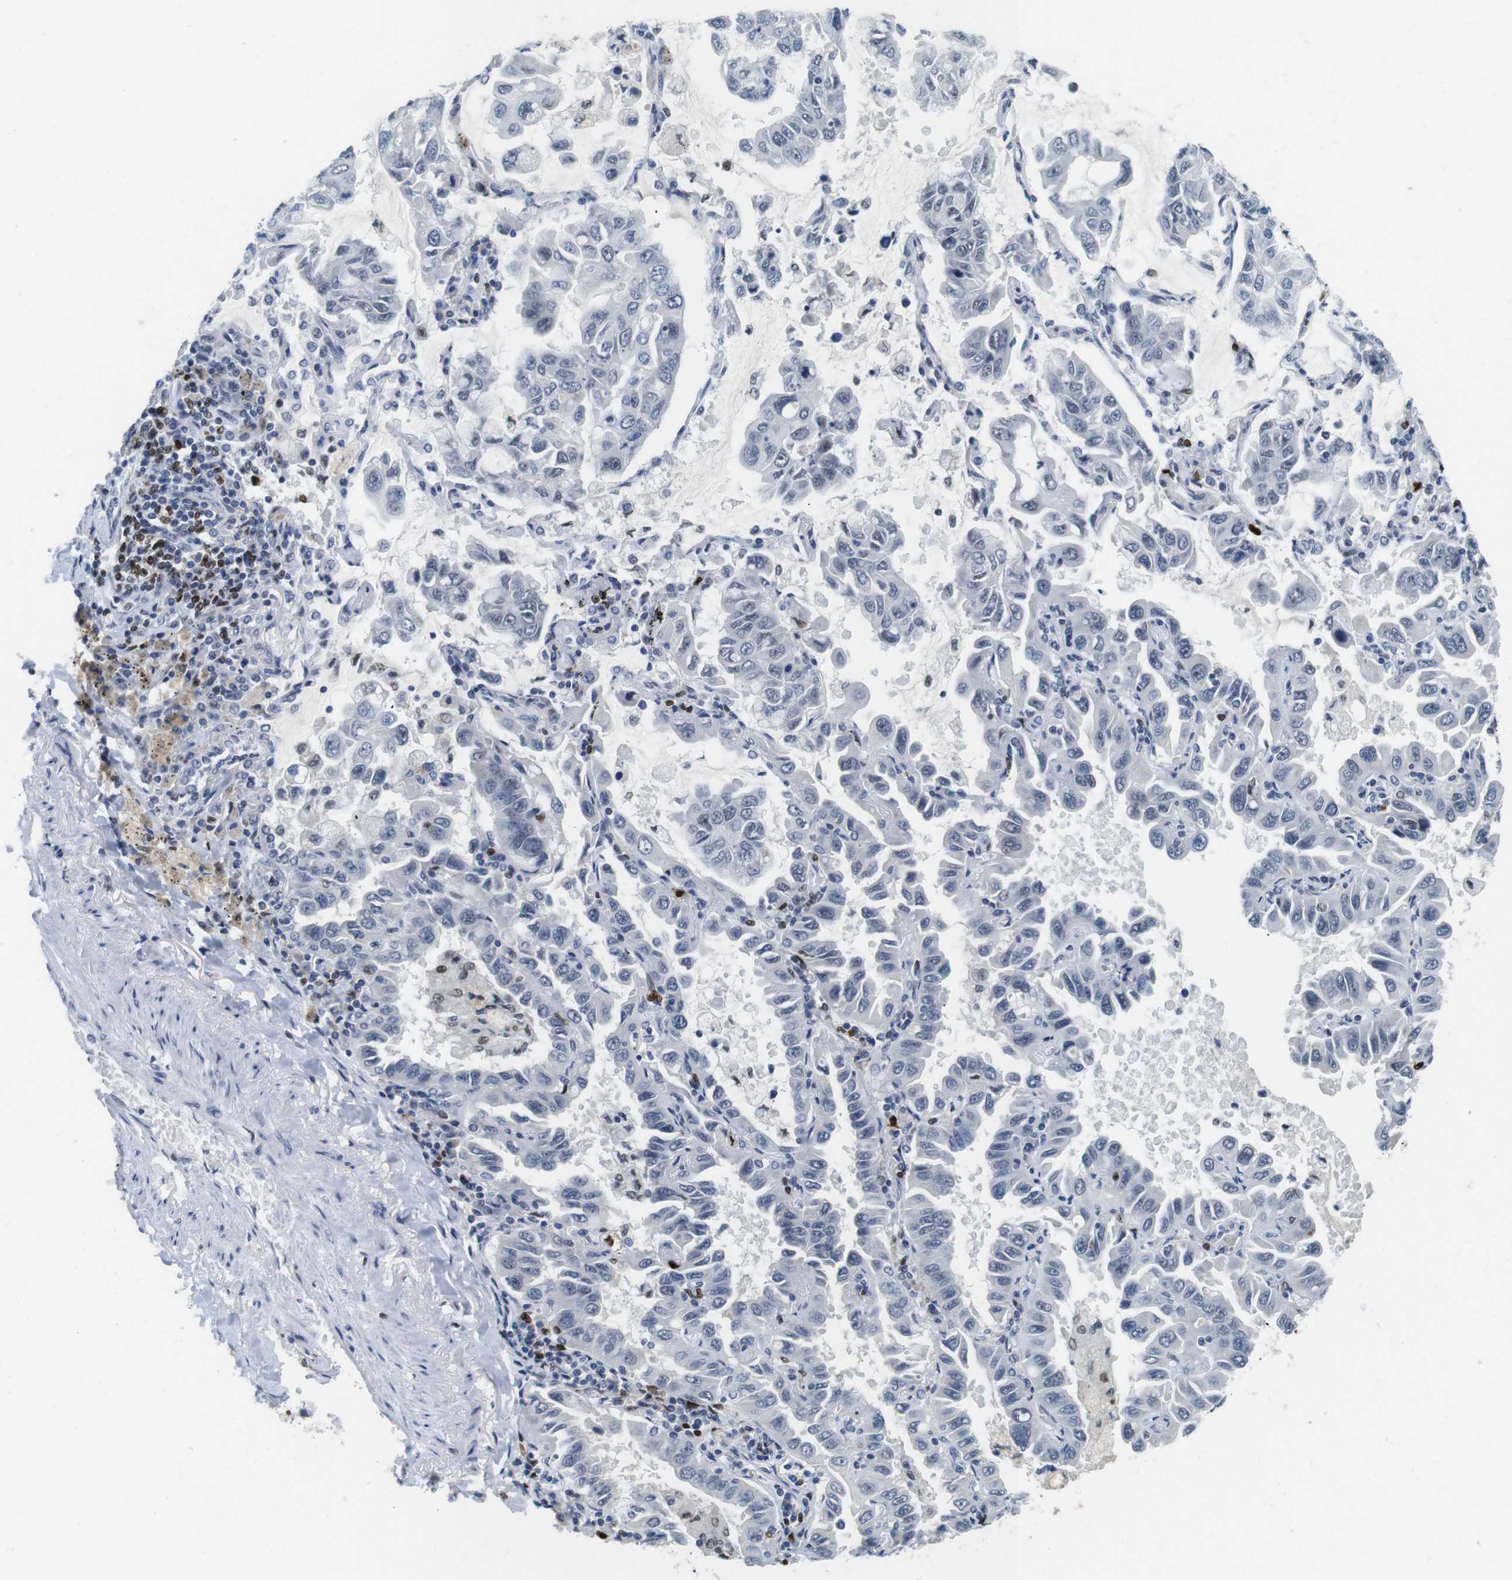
{"staining": {"intensity": "negative", "quantity": "none", "location": "none"}, "tissue": "lung cancer", "cell_type": "Tumor cells", "image_type": "cancer", "snomed": [{"axis": "morphology", "description": "Adenocarcinoma, NOS"}, {"axis": "topography", "description": "Lung"}], "caption": "A high-resolution image shows immunohistochemistry staining of lung cancer, which displays no significant positivity in tumor cells. (DAB IHC, high magnification).", "gene": "IRF8", "patient": {"sex": "male", "age": 64}}